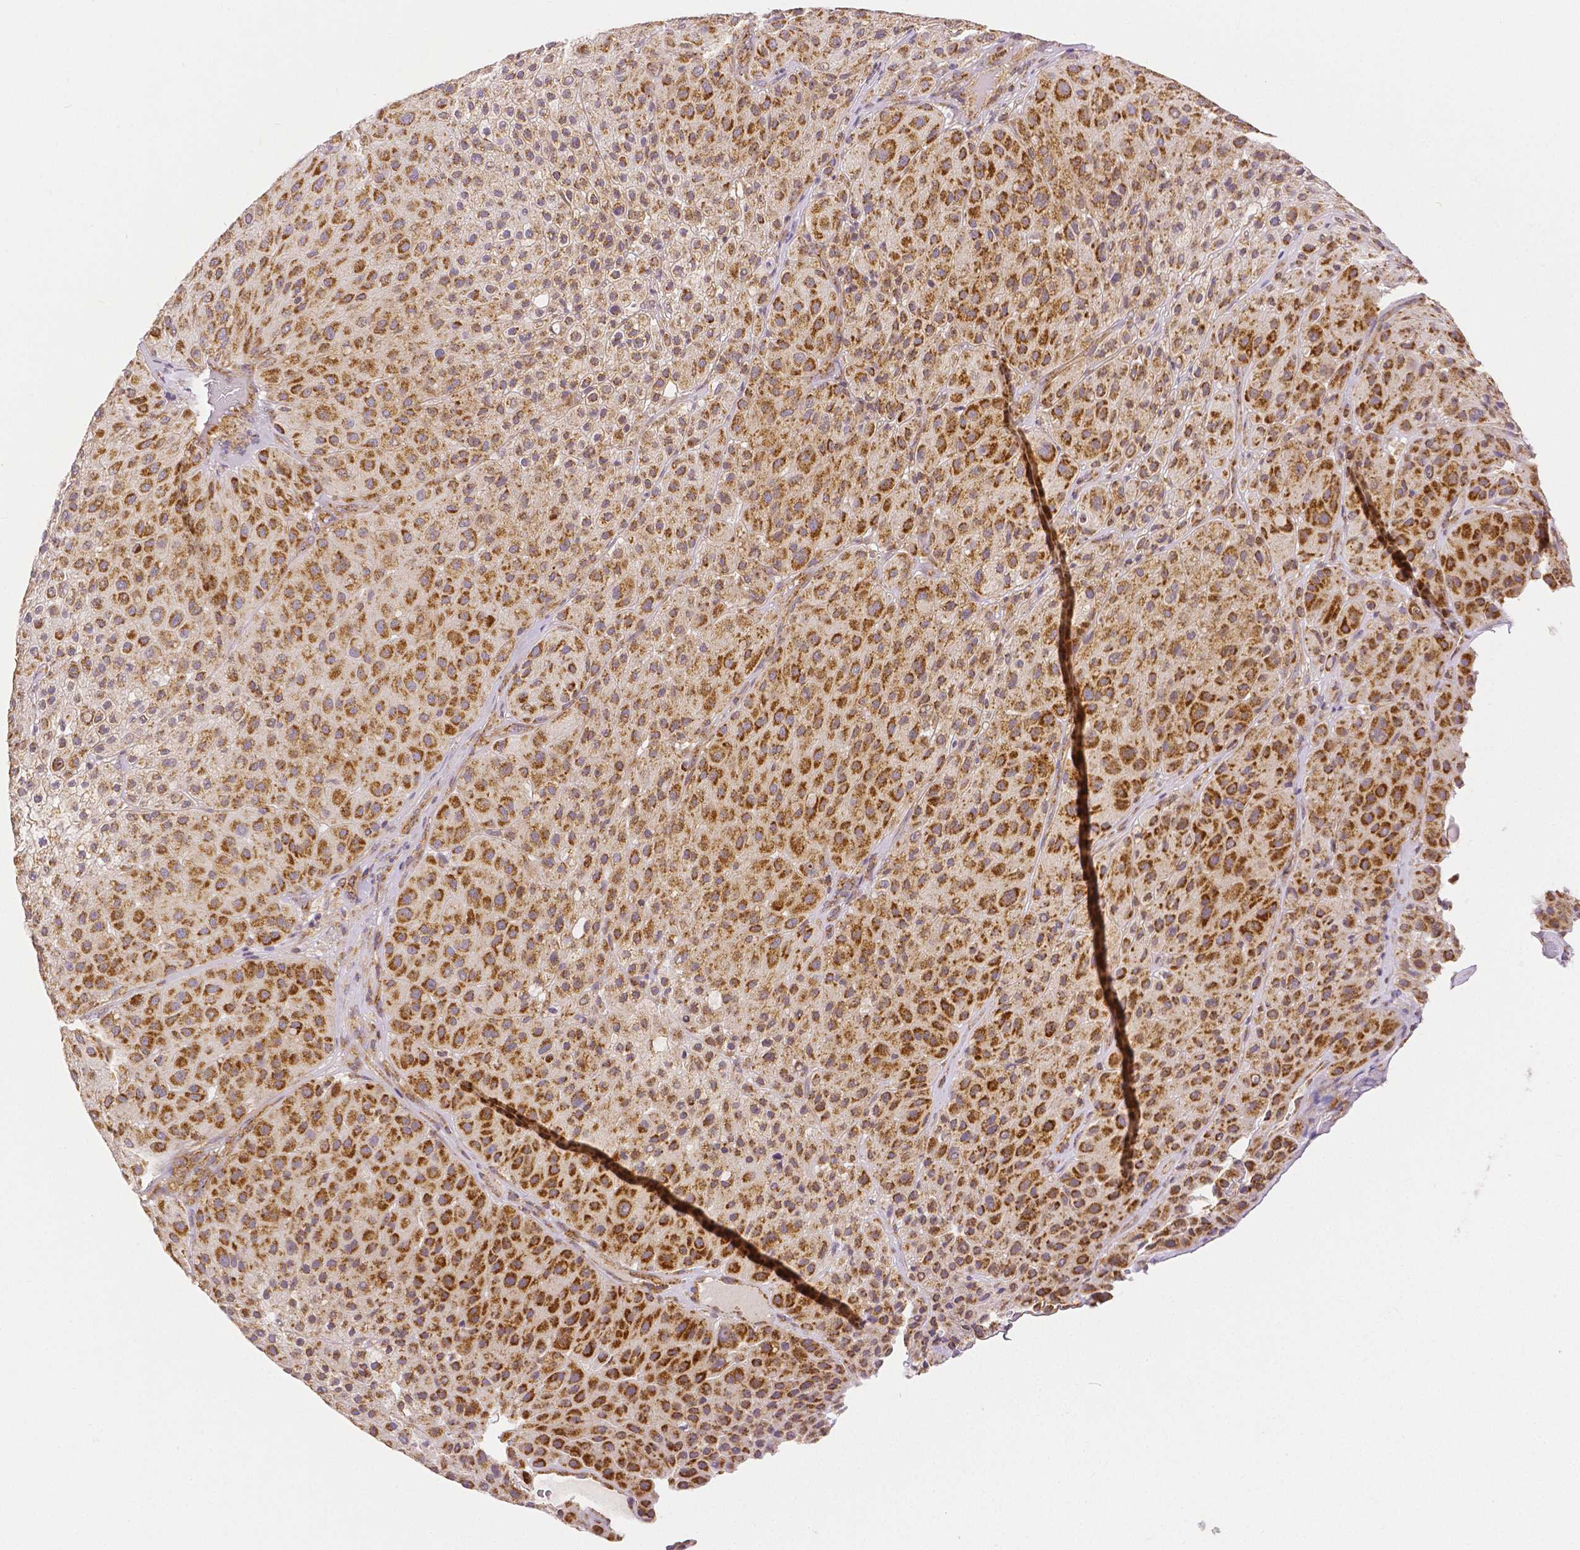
{"staining": {"intensity": "strong", "quantity": ">75%", "location": "cytoplasmic/membranous"}, "tissue": "melanoma", "cell_type": "Tumor cells", "image_type": "cancer", "snomed": [{"axis": "morphology", "description": "Malignant melanoma, Metastatic site"}, {"axis": "topography", "description": "Smooth muscle"}], "caption": "Protein expression analysis of human malignant melanoma (metastatic site) reveals strong cytoplasmic/membranous positivity in approximately >75% of tumor cells. The protein of interest is shown in brown color, while the nuclei are stained blue.", "gene": "RHOT1", "patient": {"sex": "male", "age": 41}}